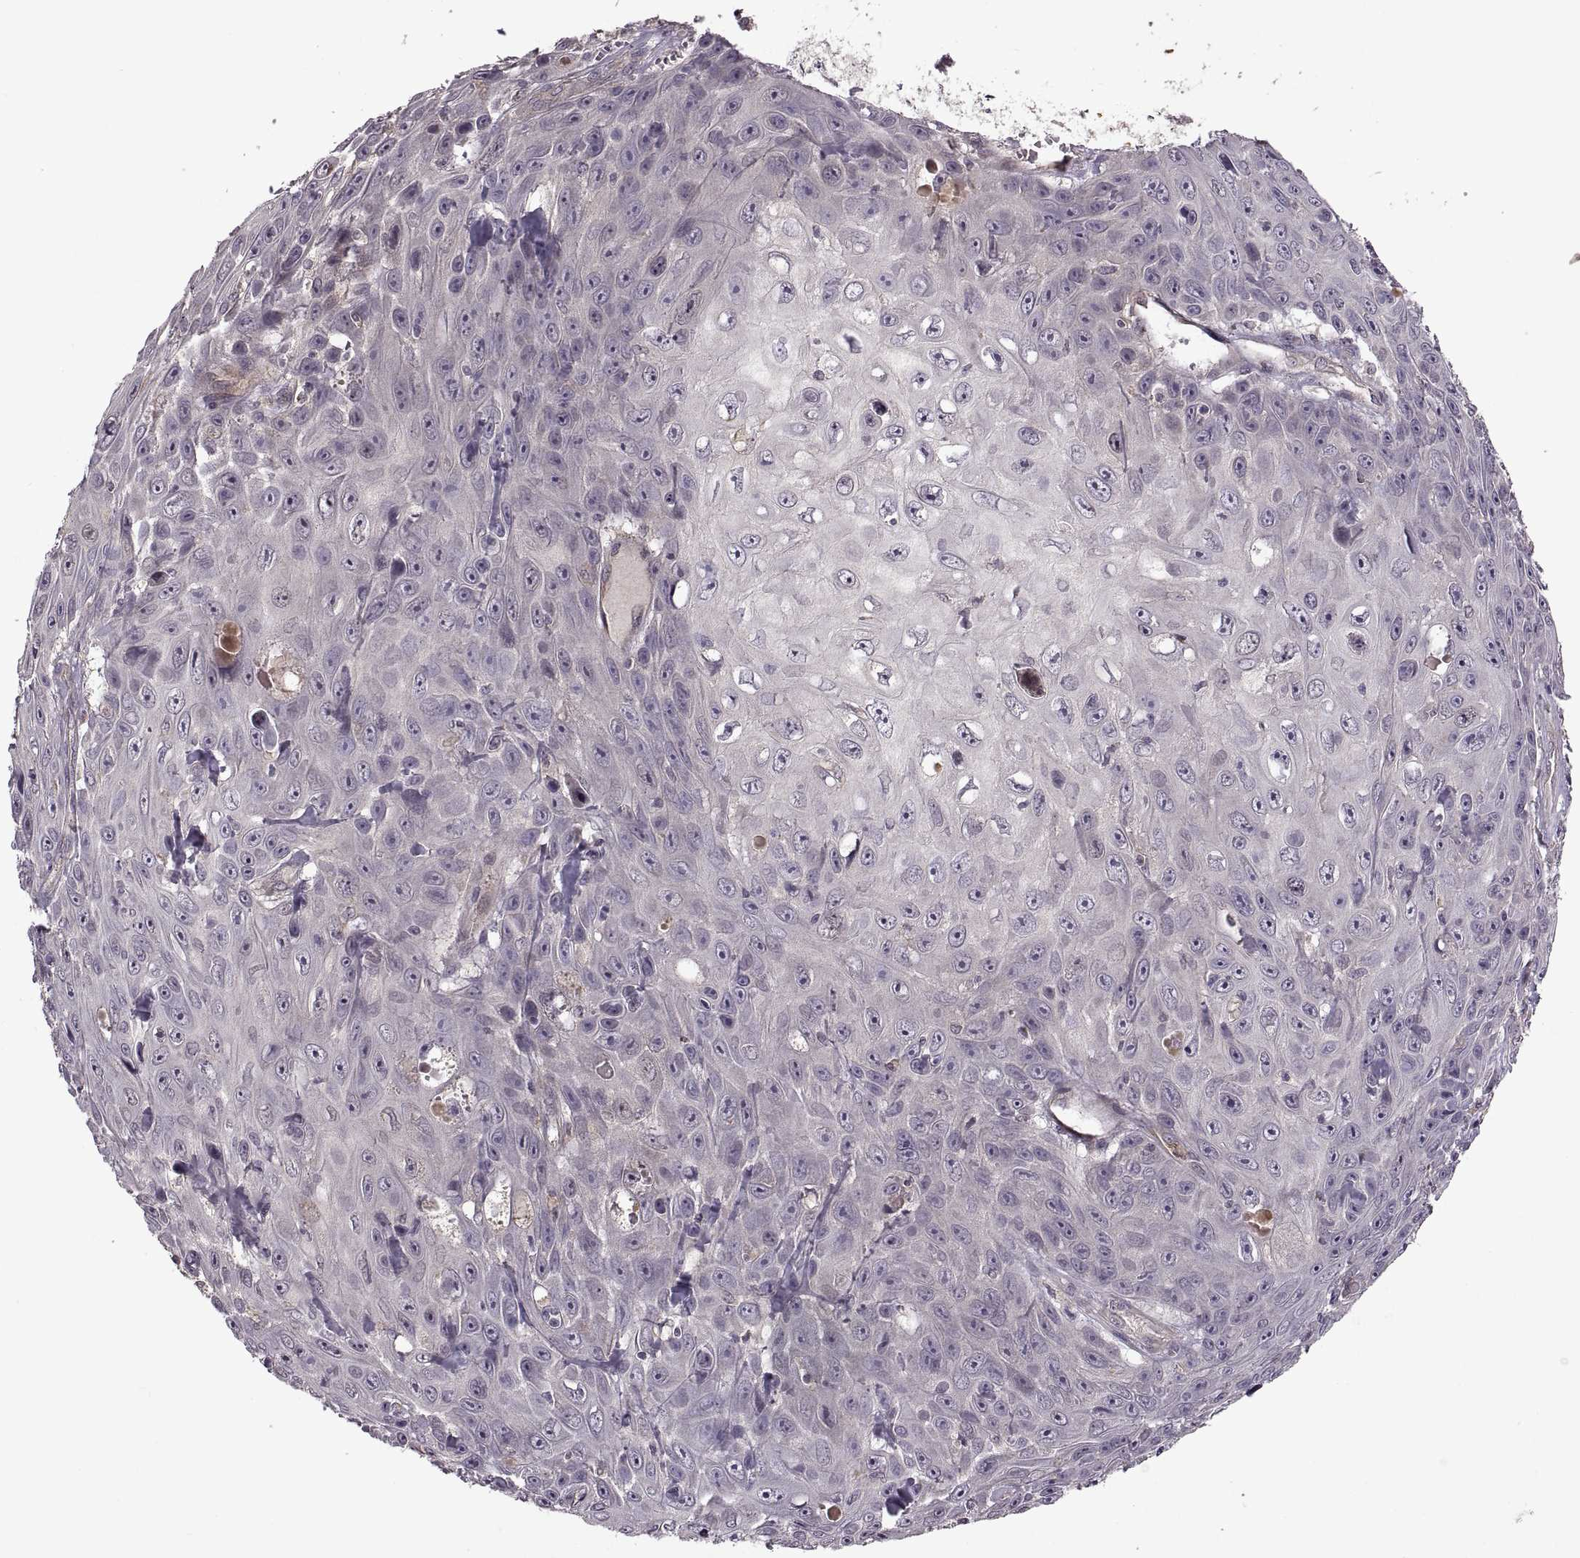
{"staining": {"intensity": "negative", "quantity": "none", "location": "none"}, "tissue": "skin cancer", "cell_type": "Tumor cells", "image_type": "cancer", "snomed": [{"axis": "morphology", "description": "Squamous cell carcinoma, NOS"}, {"axis": "topography", "description": "Skin"}], "caption": "An immunohistochemistry image of skin cancer is shown. There is no staining in tumor cells of skin cancer.", "gene": "PIERCE1", "patient": {"sex": "male", "age": 82}}